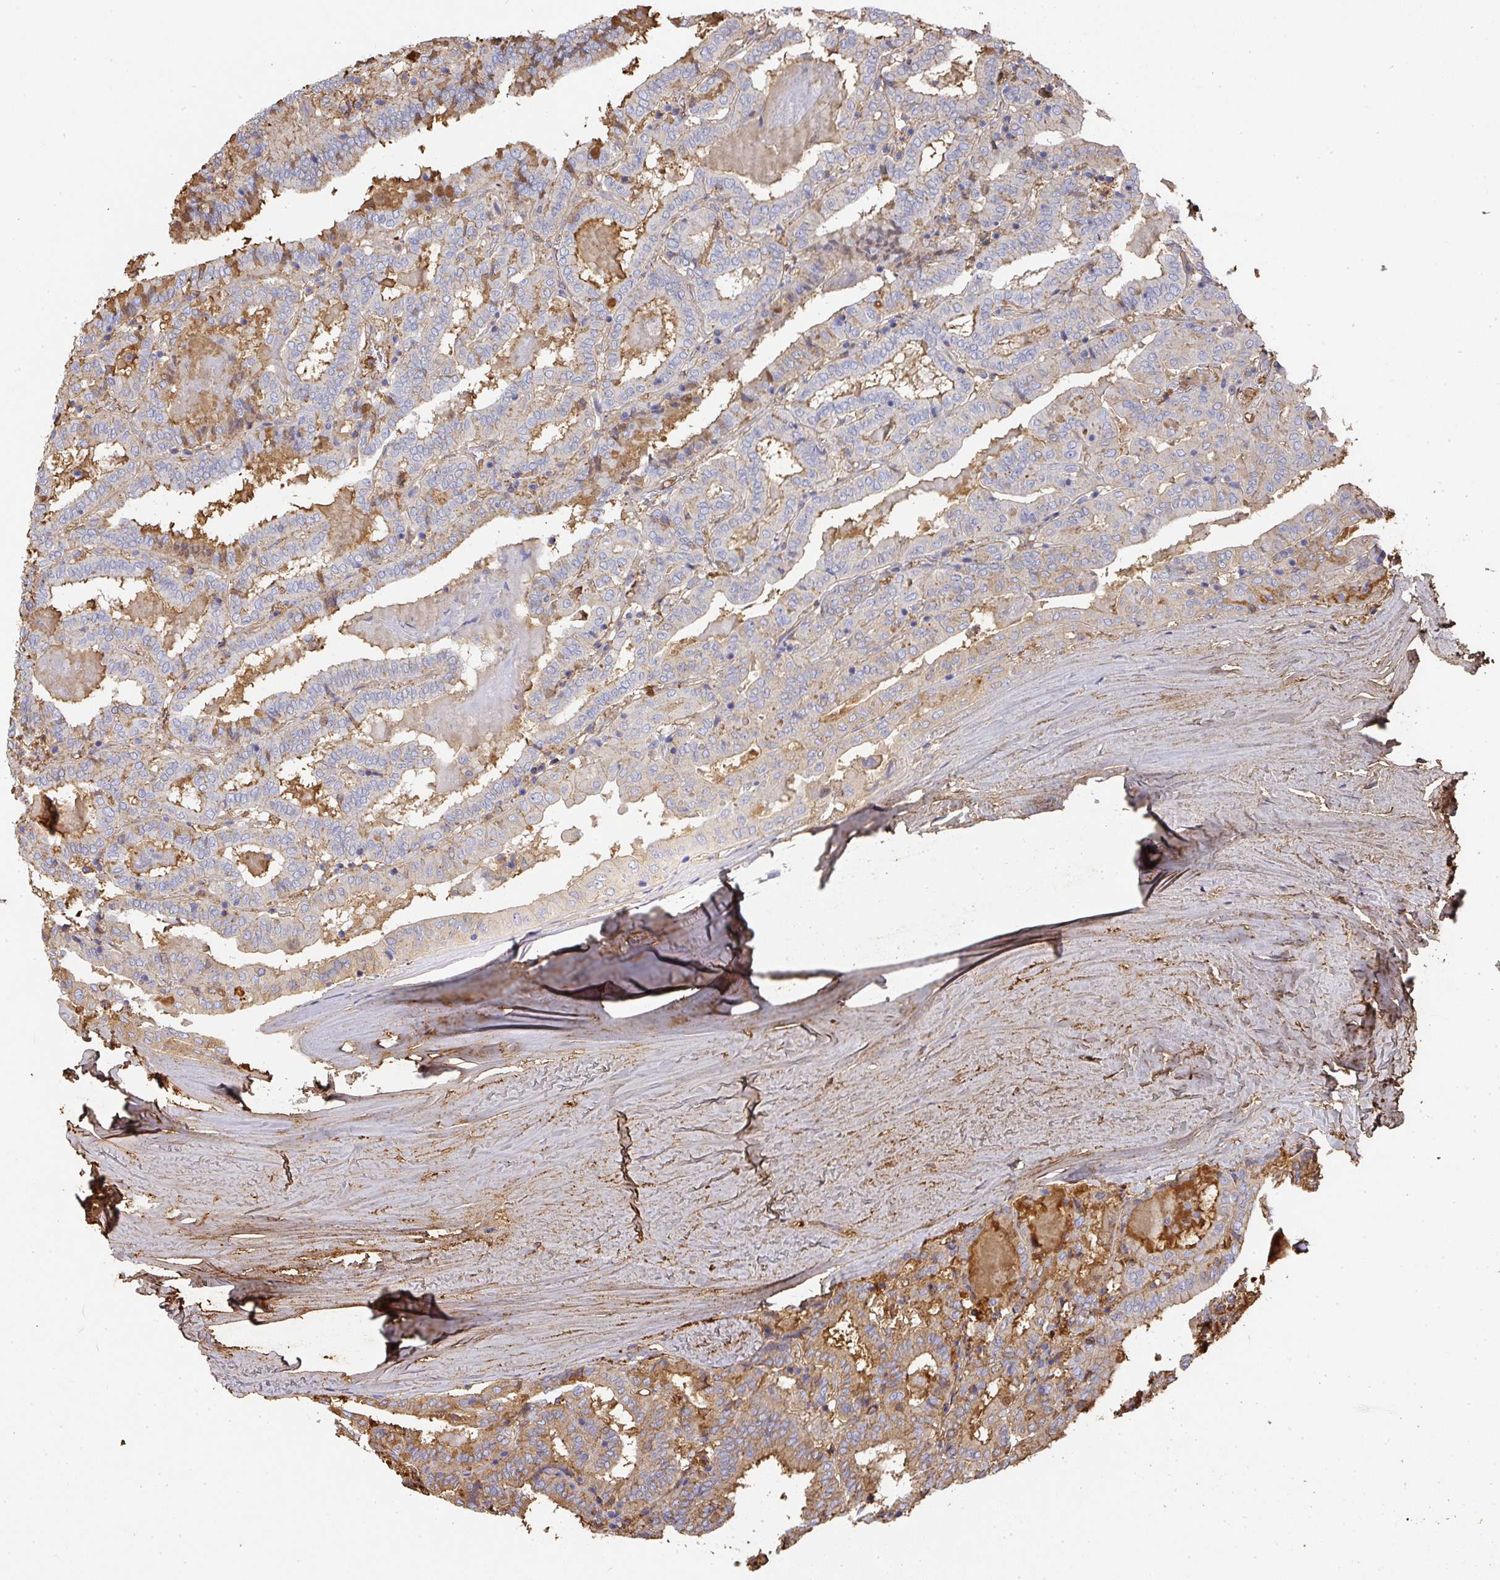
{"staining": {"intensity": "moderate", "quantity": "25%-75%", "location": "cytoplasmic/membranous"}, "tissue": "thyroid cancer", "cell_type": "Tumor cells", "image_type": "cancer", "snomed": [{"axis": "morphology", "description": "Papillary adenocarcinoma, NOS"}, {"axis": "topography", "description": "Thyroid gland"}], "caption": "Papillary adenocarcinoma (thyroid) tissue displays moderate cytoplasmic/membranous positivity in about 25%-75% of tumor cells (IHC, brightfield microscopy, high magnification).", "gene": "ALB", "patient": {"sex": "female", "age": 72}}